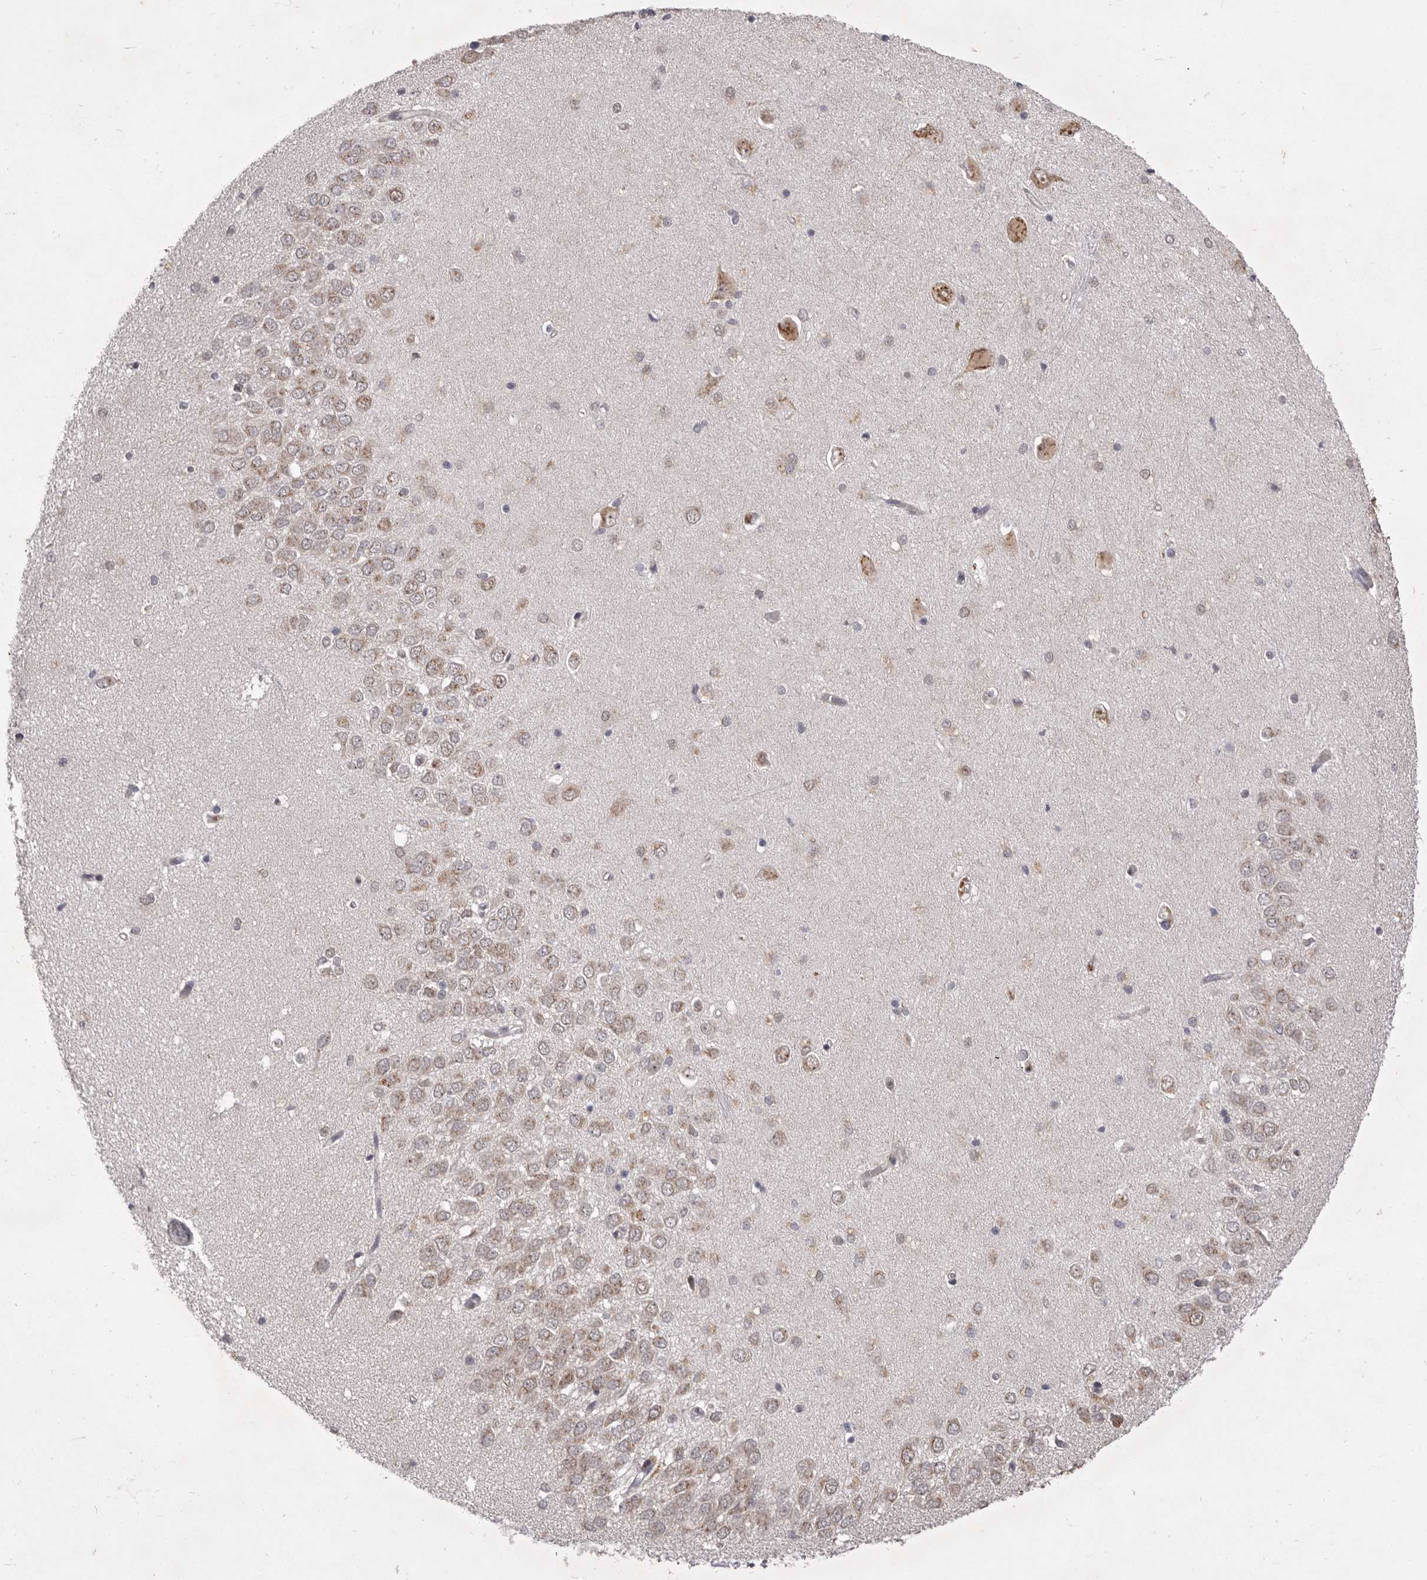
{"staining": {"intensity": "moderate", "quantity": "<25%", "location": "nuclear"}, "tissue": "hippocampus", "cell_type": "Glial cells", "image_type": "normal", "snomed": [{"axis": "morphology", "description": "Normal tissue, NOS"}, {"axis": "topography", "description": "Hippocampus"}], "caption": "High-magnification brightfield microscopy of normal hippocampus stained with DAB (3,3'-diaminobenzidine) (brown) and counterstained with hematoxylin (blue). glial cells exhibit moderate nuclear positivity is appreciated in approximately<25% of cells.", "gene": "TBC1D8B", "patient": {"sex": "male", "age": 45}}